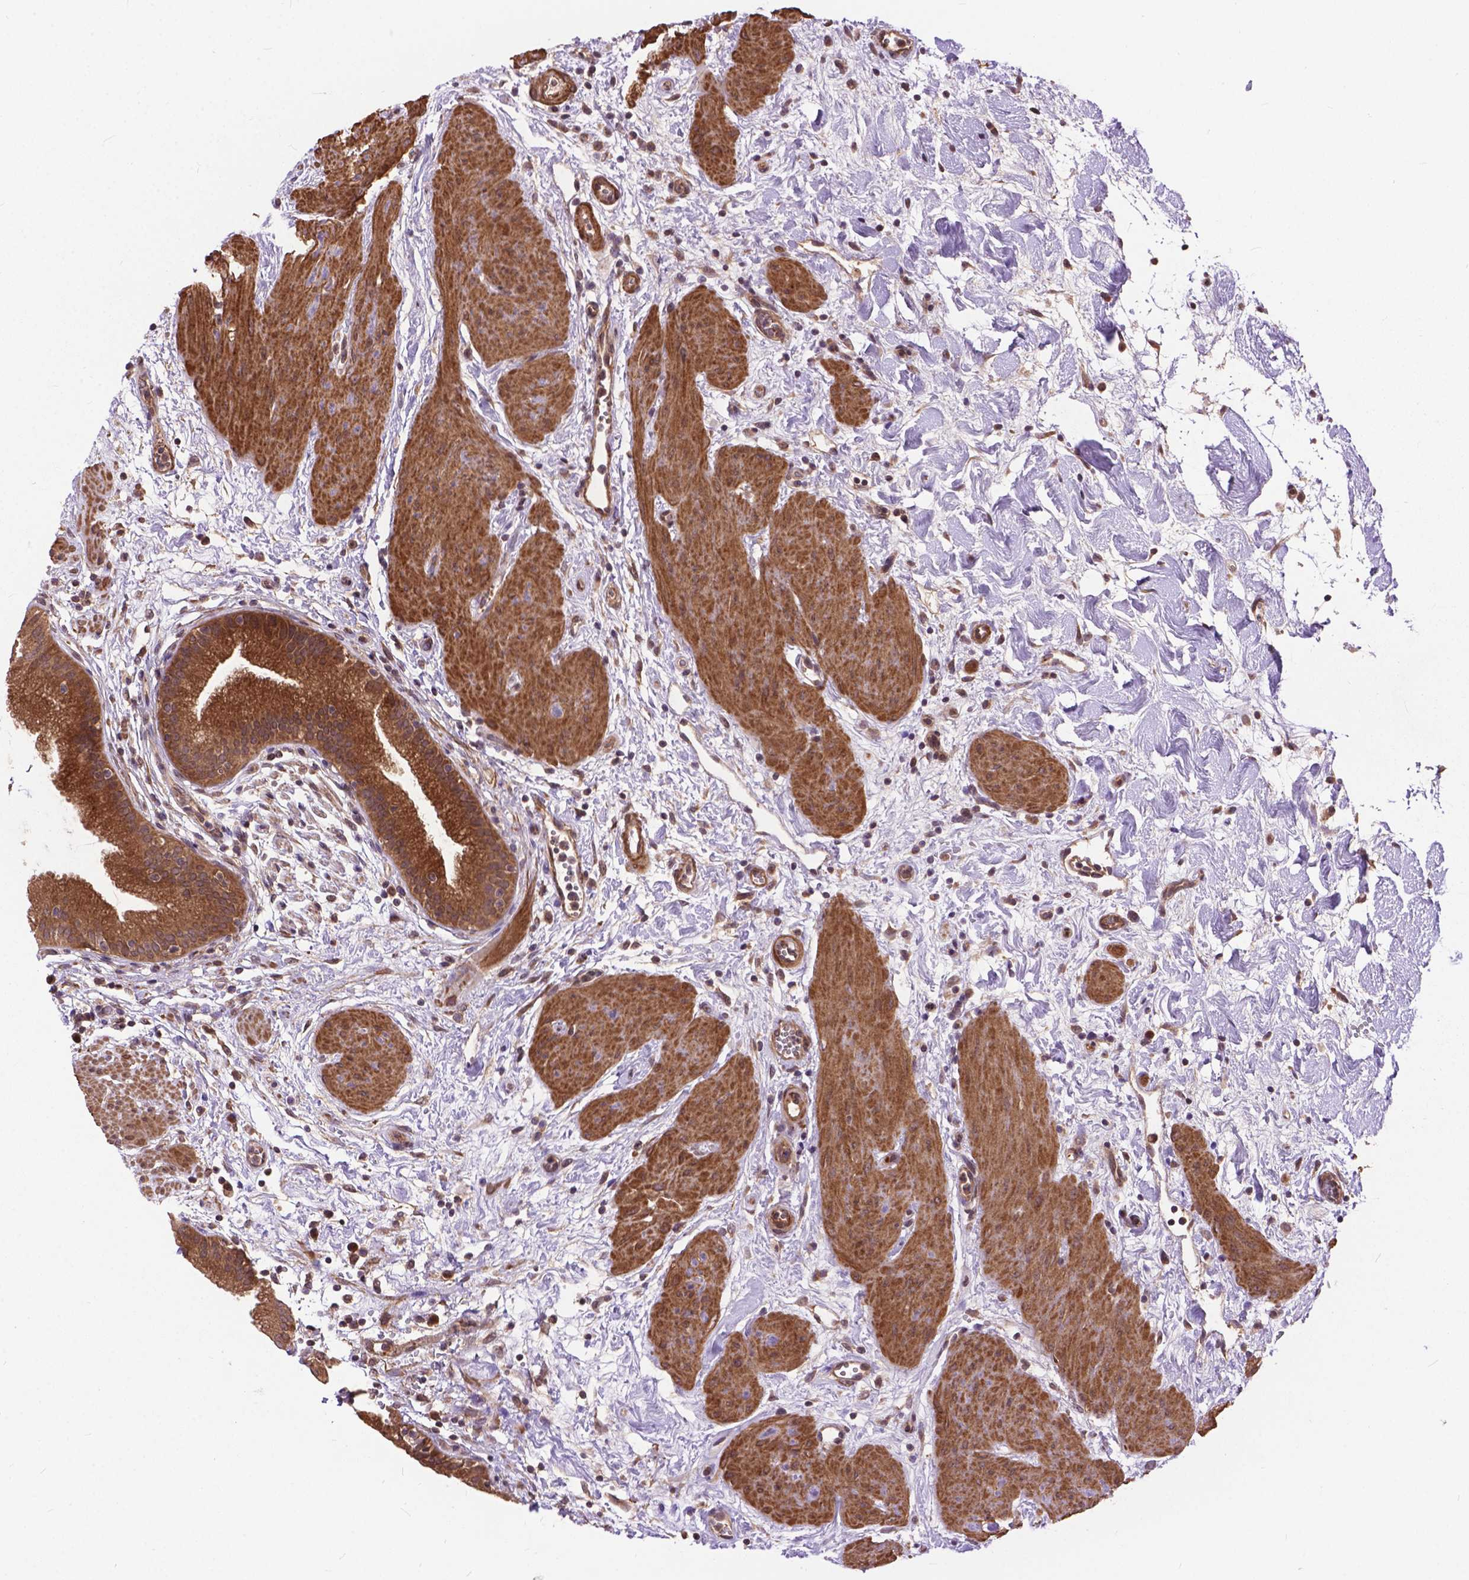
{"staining": {"intensity": "strong", "quantity": ">75%", "location": "cytoplasmic/membranous"}, "tissue": "gallbladder", "cell_type": "Glandular cells", "image_type": "normal", "snomed": [{"axis": "morphology", "description": "Normal tissue, NOS"}, {"axis": "topography", "description": "Gallbladder"}], "caption": "An immunohistochemistry micrograph of normal tissue is shown. Protein staining in brown shows strong cytoplasmic/membranous positivity in gallbladder within glandular cells.", "gene": "ZNF616", "patient": {"sex": "female", "age": 65}}